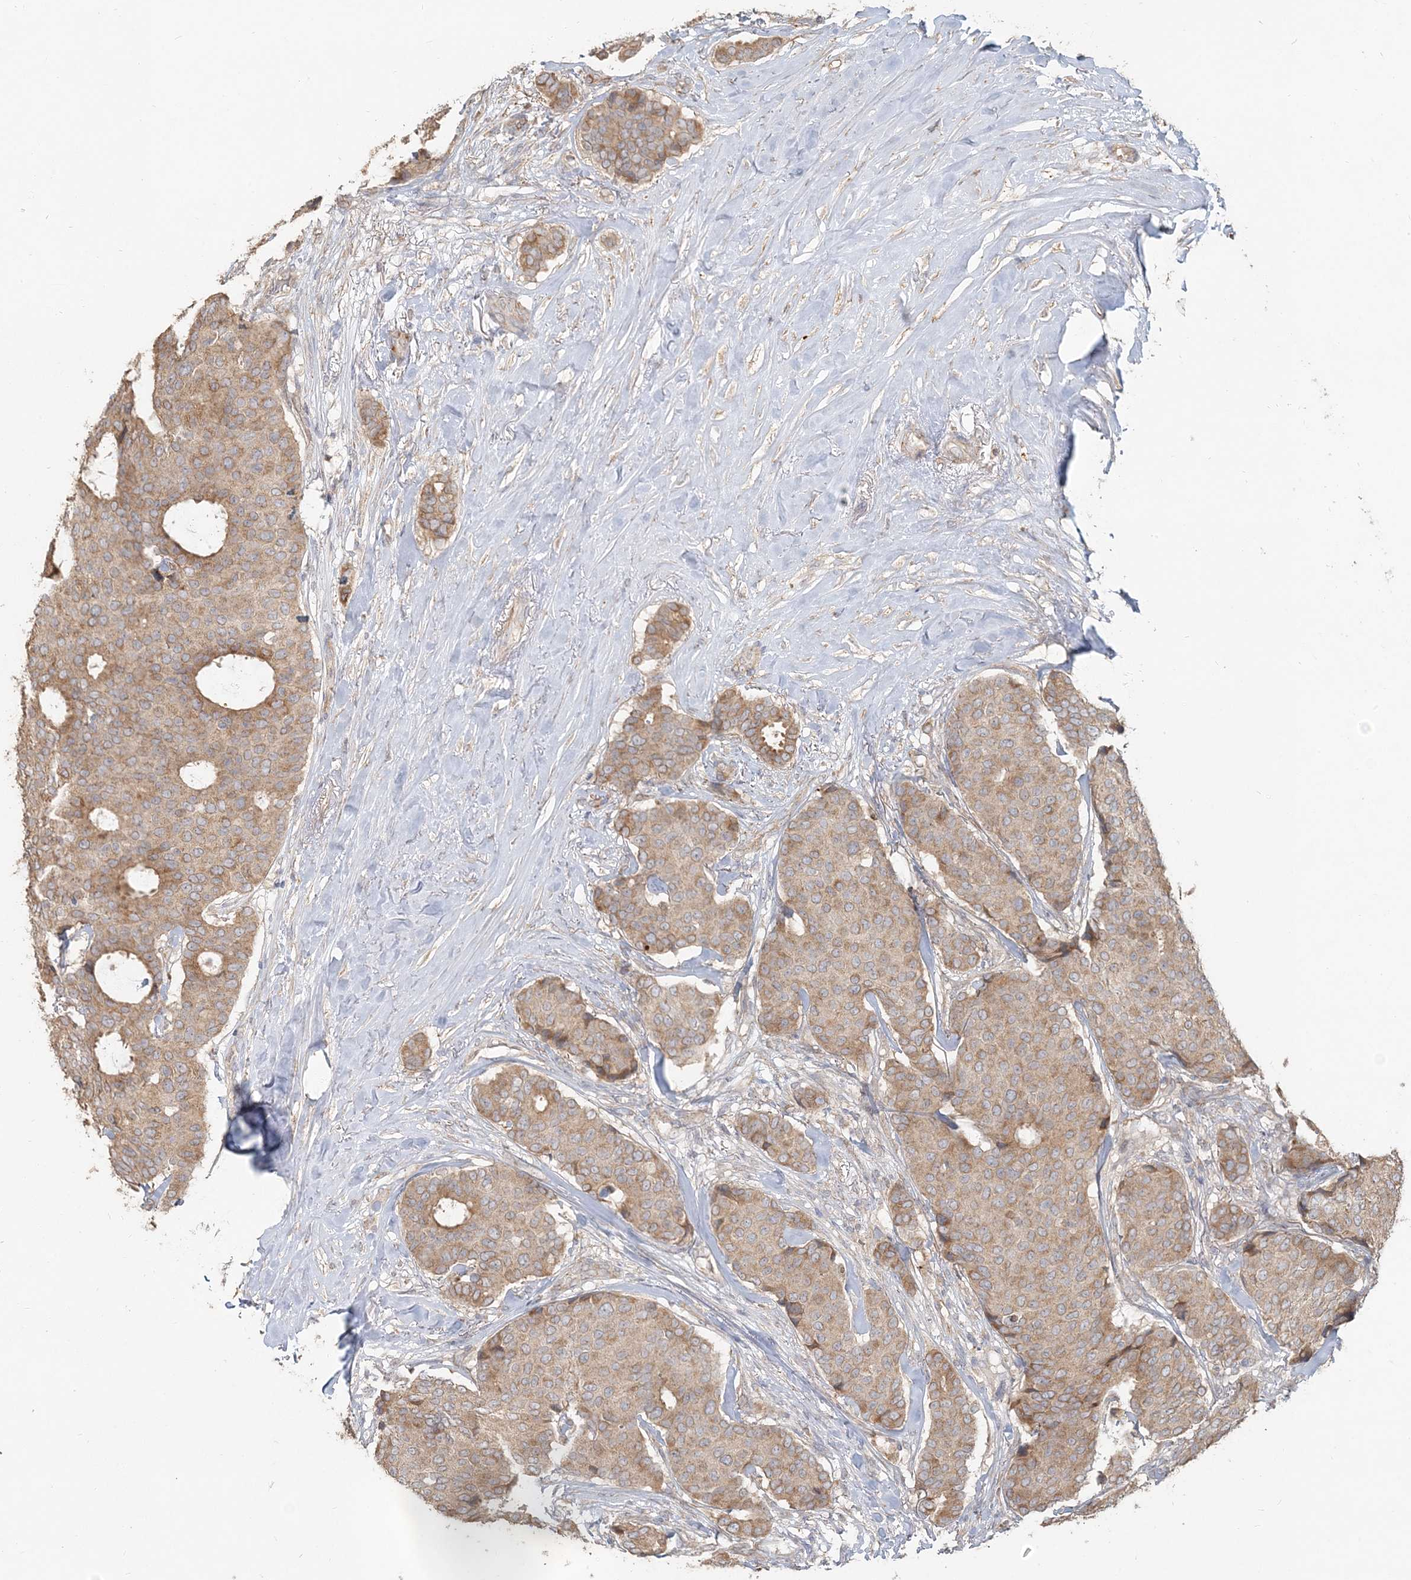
{"staining": {"intensity": "moderate", "quantity": ">75%", "location": "cytoplasmic/membranous"}, "tissue": "breast cancer", "cell_type": "Tumor cells", "image_type": "cancer", "snomed": [{"axis": "morphology", "description": "Duct carcinoma"}, {"axis": "topography", "description": "Breast"}], "caption": "Breast cancer was stained to show a protein in brown. There is medium levels of moderate cytoplasmic/membranous expression in about >75% of tumor cells.", "gene": "RAB14", "patient": {"sex": "female", "age": 75}}